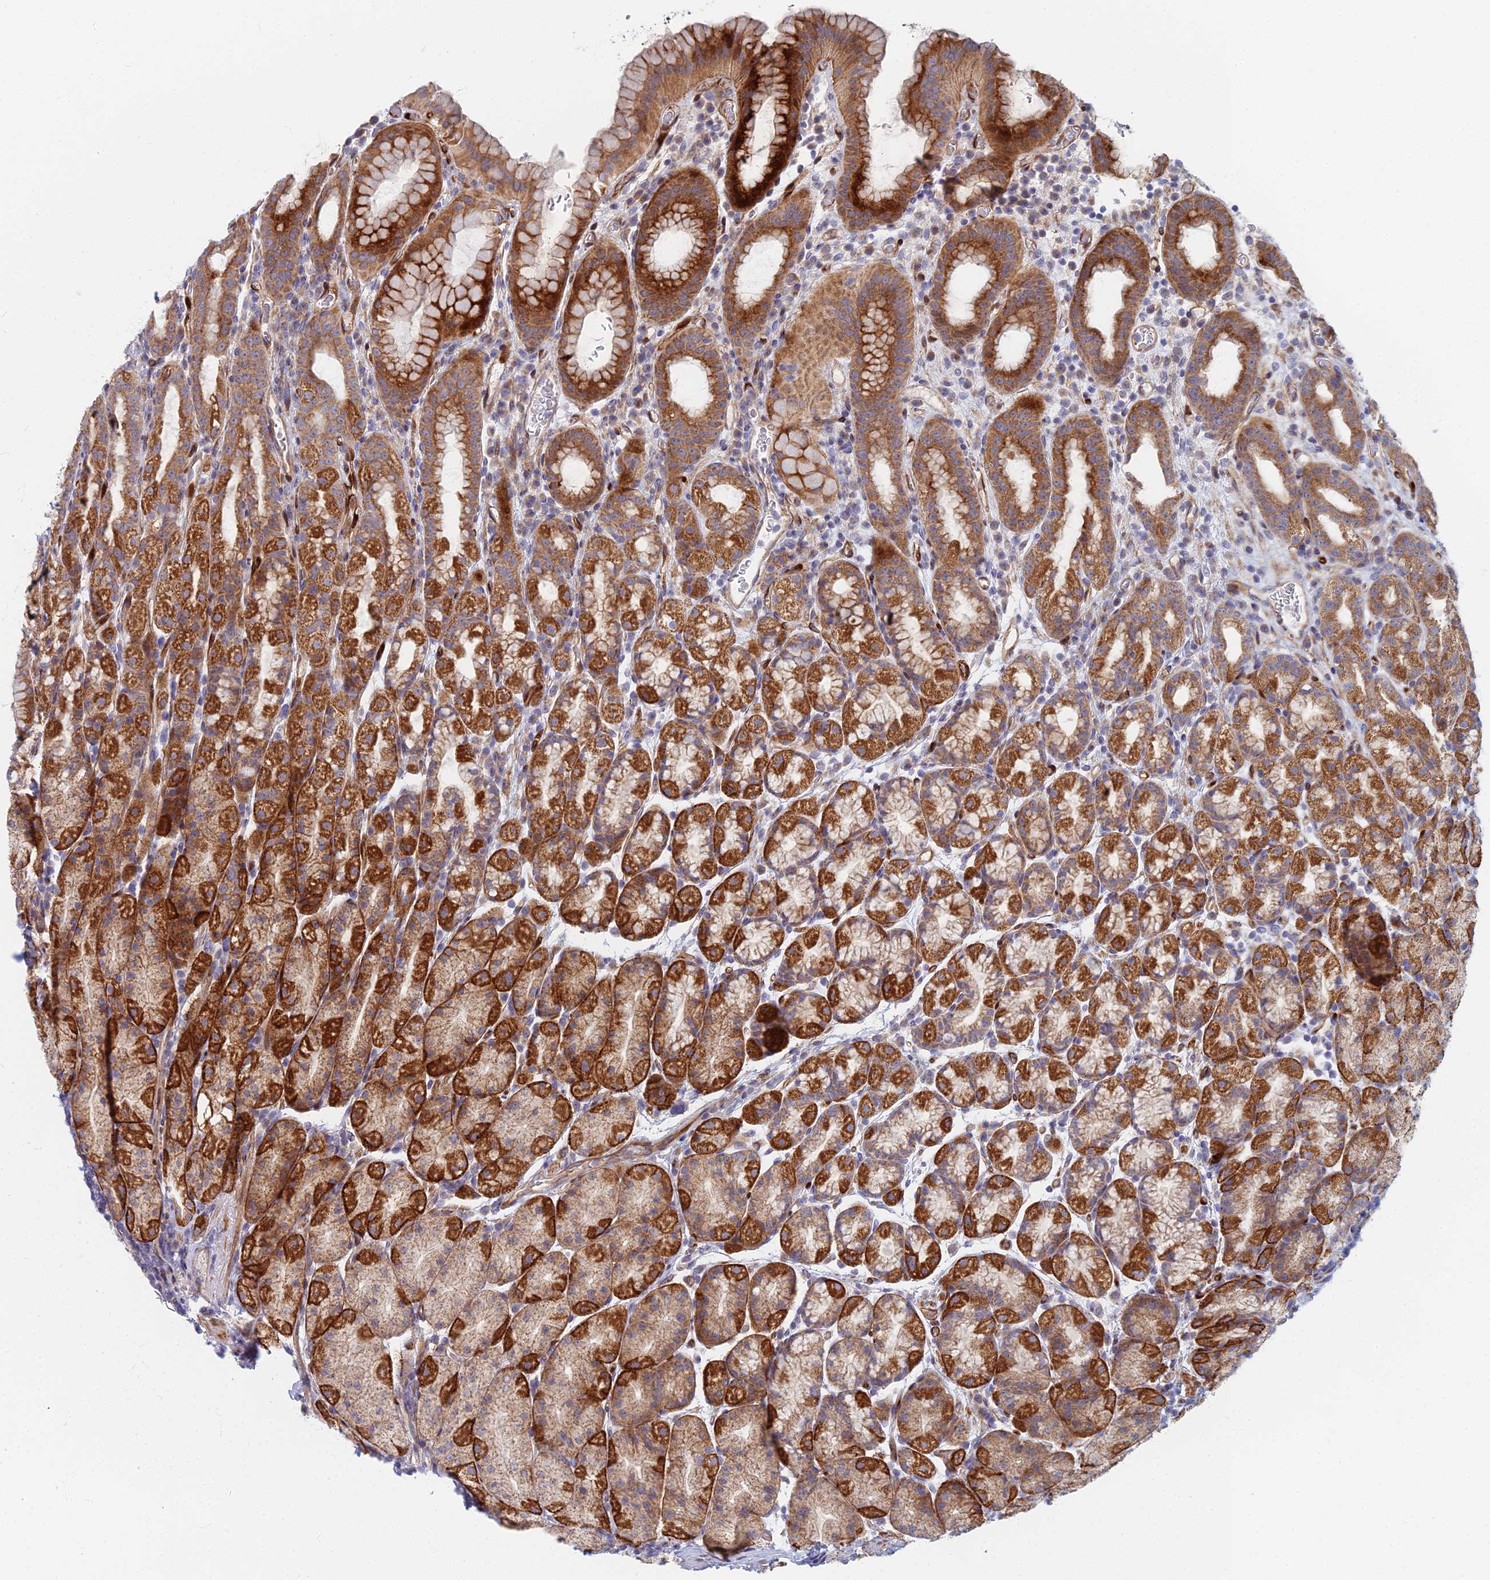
{"staining": {"intensity": "strong", "quantity": ">75%", "location": "cytoplasmic/membranous"}, "tissue": "stomach", "cell_type": "Glandular cells", "image_type": "normal", "snomed": [{"axis": "morphology", "description": "Normal tissue, NOS"}, {"axis": "topography", "description": "Stomach, upper"}, {"axis": "topography", "description": "Stomach, lower"}, {"axis": "topography", "description": "Small intestine"}], "caption": "Stomach stained for a protein demonstrates strong cytoplasmic/membranous positivity in glandular cells. (DAB (3,3'-diaminobenzidine) IHC, brown staining for protein, blue staining for nuclei).", "gene": "C15orf40", "patient": {"sex": "male", "age": 68}}